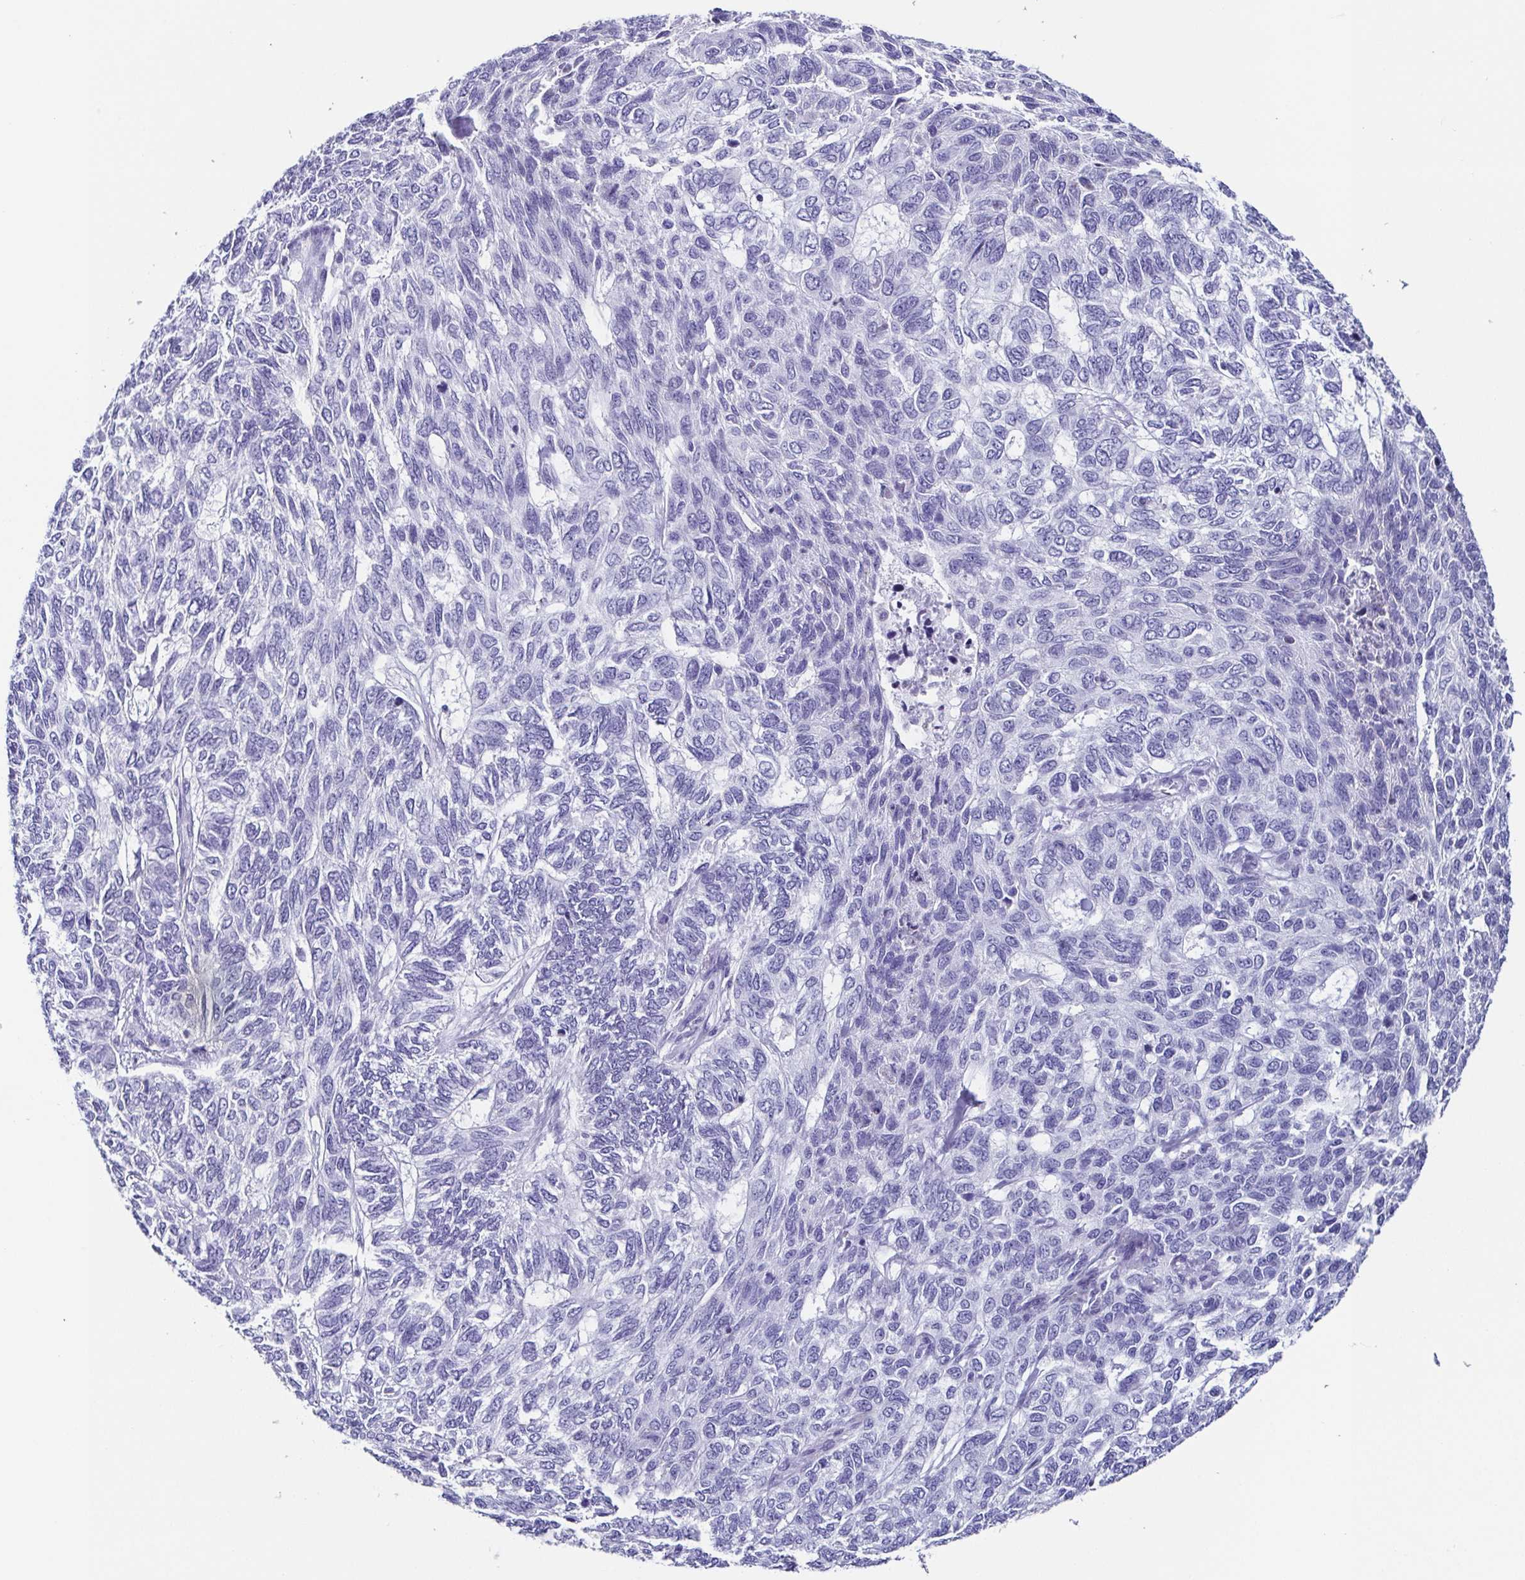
{"staining": {"intensity": "negative", "quantity": "none", "location": "none"}, "tissue": "skin cancer", "cell_type": "Tumor cells", "image_type": "cancer", "snomed": [{"axis": "morphology", "description": "Basal cell carcinoma"}, {"axis": "topography", "description": "Skin"}], "caption": "IHC histopathology image of human basal cell carcinoma (skin) stained for a protein (brown), which exhibits no staining in tumor cells.", "gene": "TNNT2", "patient": {"sex": "female", "age": 65}}